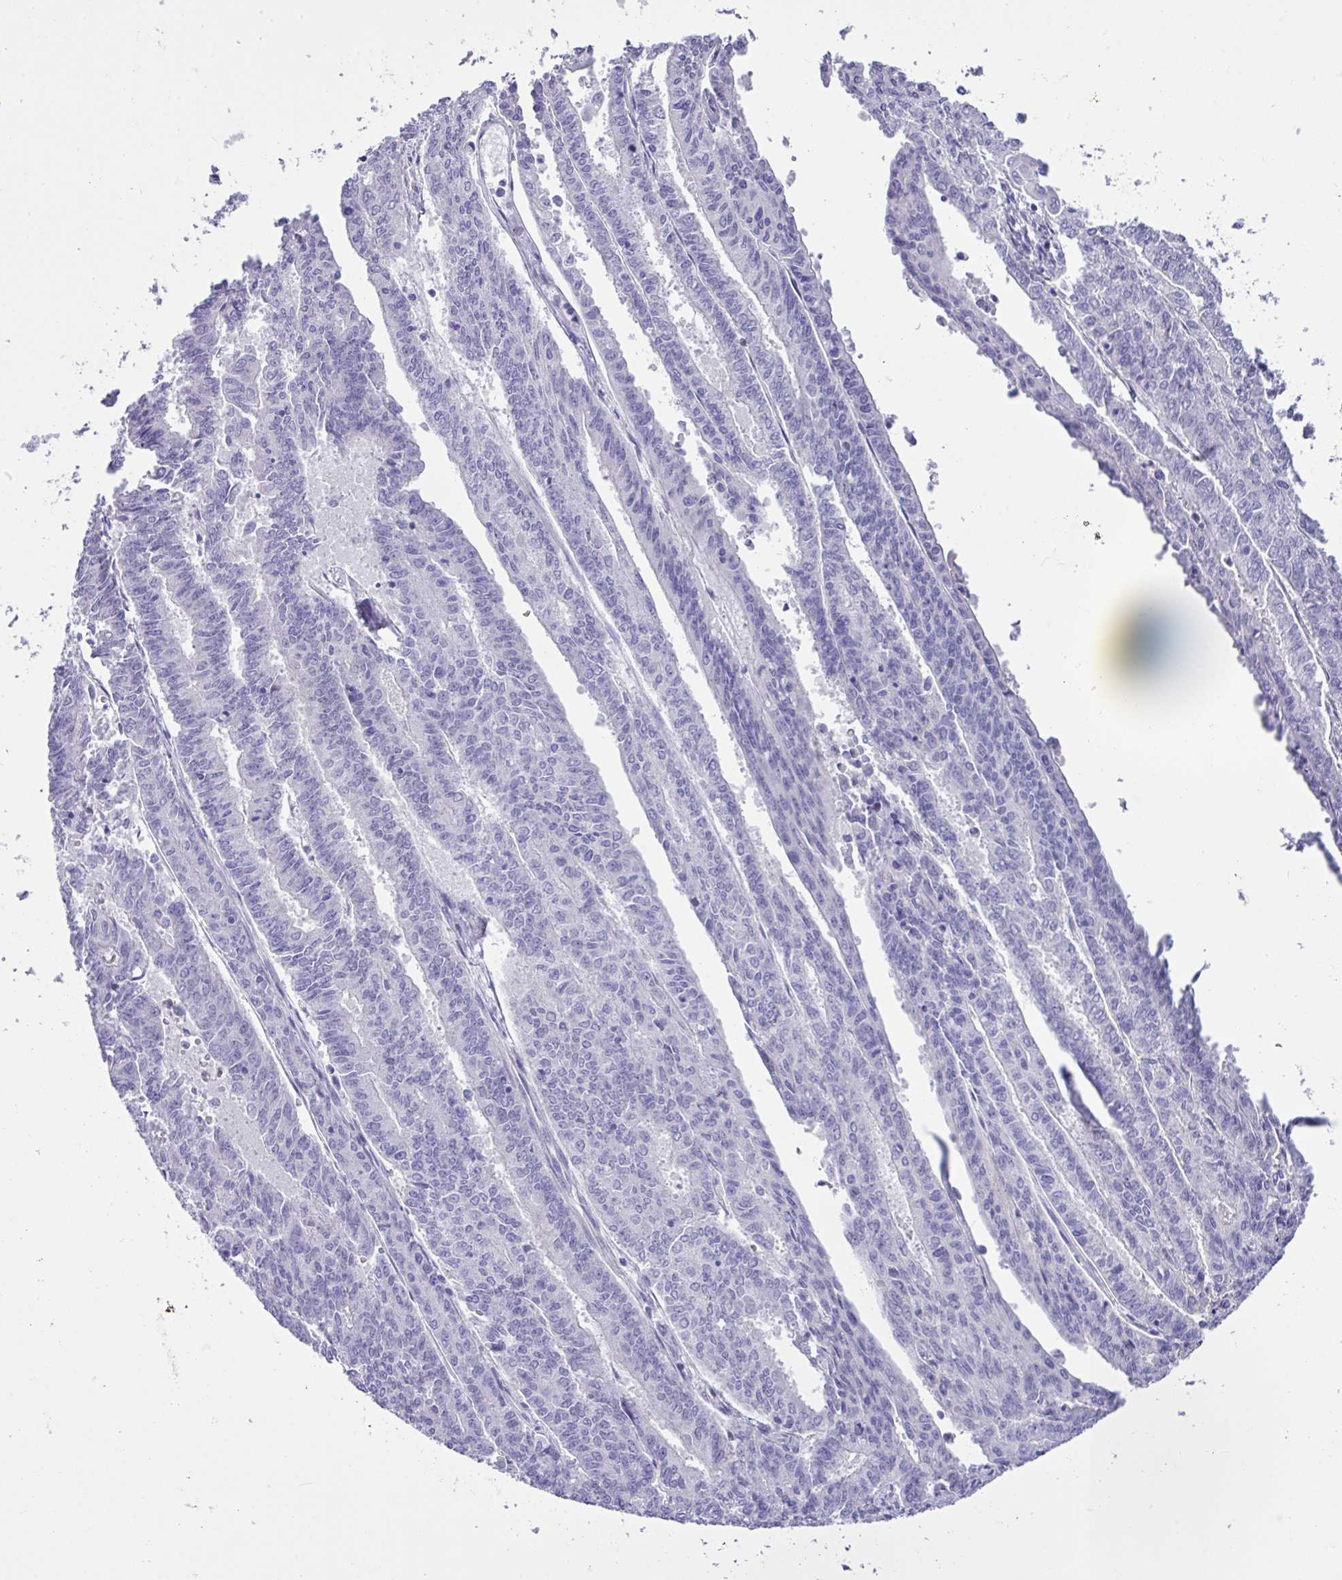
{"staining": {"intensity": "negative", "quantity": "none", "location": "none"}, "tissue": "endometrial cancer", "cell_type": "Tumor cells", "image_type": "cancer", "snomed": [{"axis": "morphology", "description": "Adenocarcinoma, NOS"}, {"axis": "topography", "description": "Endometrium"}], "caption": "Photomicrograph shows no significant protein expression in tumor cells of adenocarcinoma (endometrial). Nuclei are stained in blue.", "gene": "MRM2", "patient": {"sex": "female", "age": 59}}